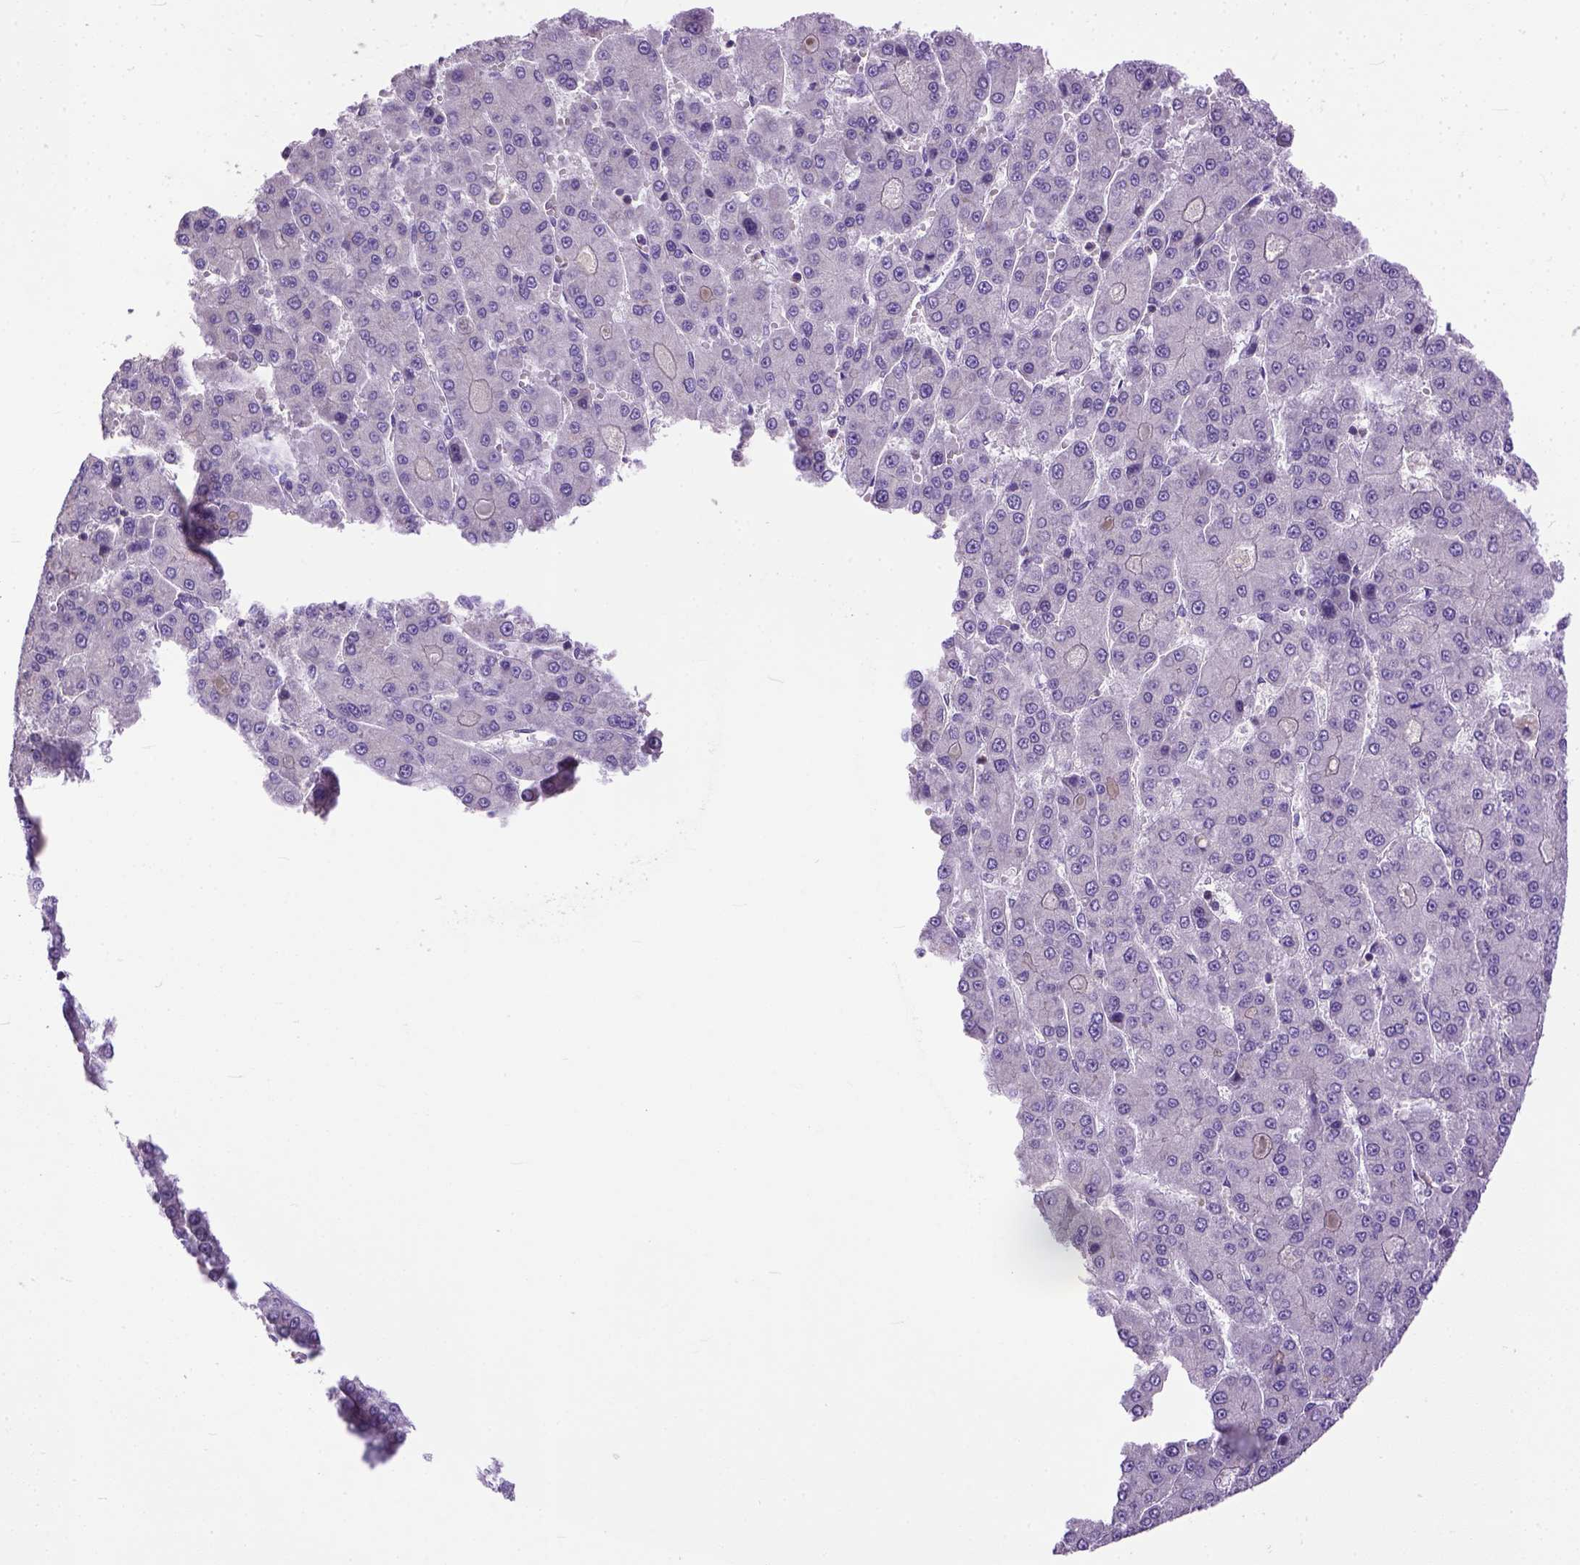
{"staining": {"intensity": "negative", "quantity": "none", "location": "none"}, "tissue": "liver cancer", "cell_type": "Tumor cells", "image_type": "cancer", "snomed": [{"axis": "morphology", "description": "Carcinoma, Hepatocellular, NOS"}, {"axis": "topography", "description": "Liver"}], "caption": "Immunohistochemical staining of liver hepatocellular carcinoma demonstrates no significant expression in tumor cells.", "gene": "BANF2", "patient": {"sex": "male", "age": 70}}